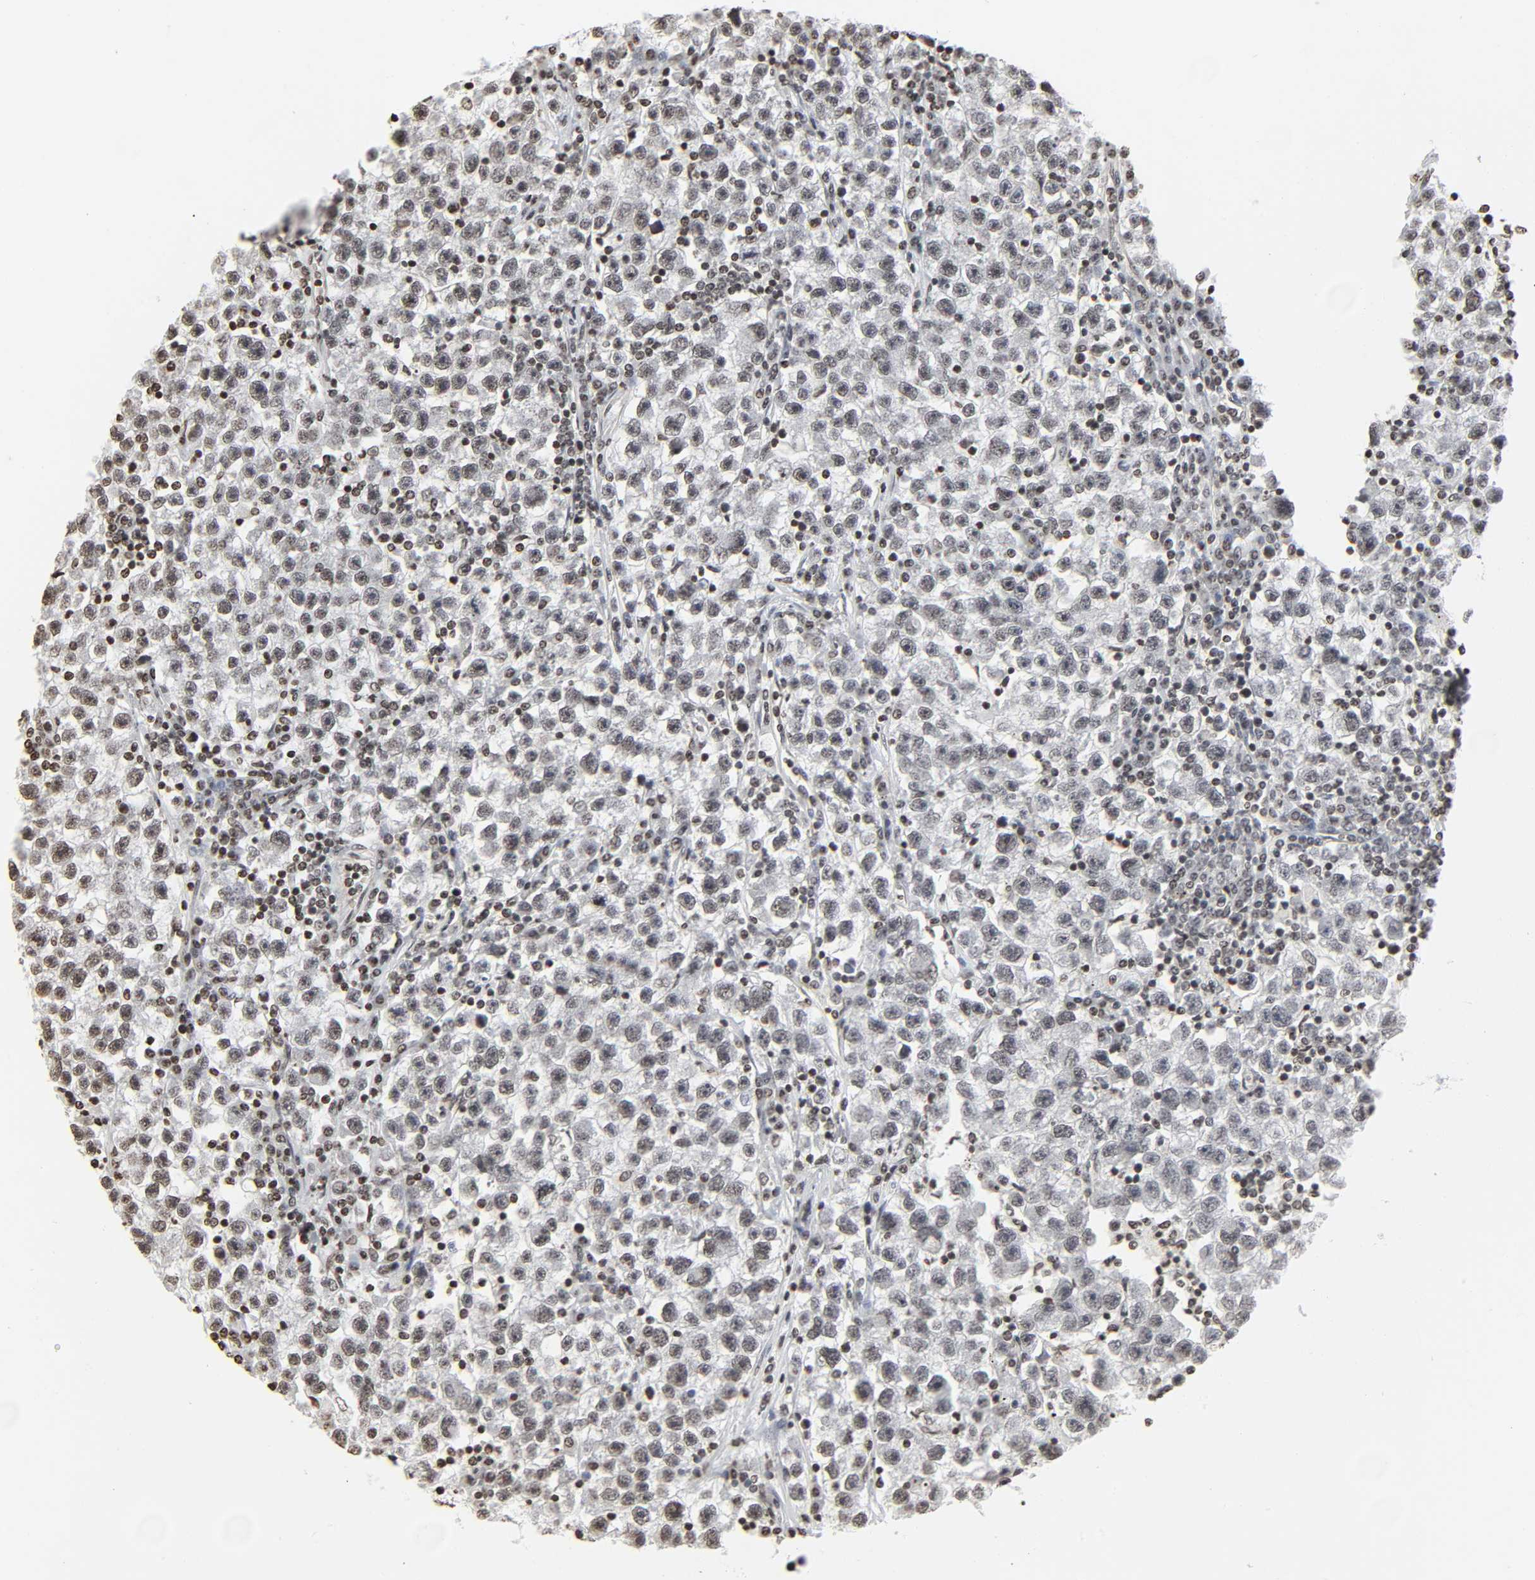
{"staining": {"intensity": "weak", "quantity": ">75%", "location": "nuclear"}, "tissue": "testis cancer", "cell_type": "Tumor cells", "image_type": "cancer", "snomed": [{"axis": "morphology", "description": "Seminoma, NOS"}, {"axis": "topography", "description": "Testis"}], "caption": "A high-resolution micrograph shows immunohistochemistry (IHC) staining of testis seminoma, which exhibits weak nuclear expression in about >75% of tumor cells.", "gene": "ELAVL1", "patient": {"sex": "male", "age": 22}}